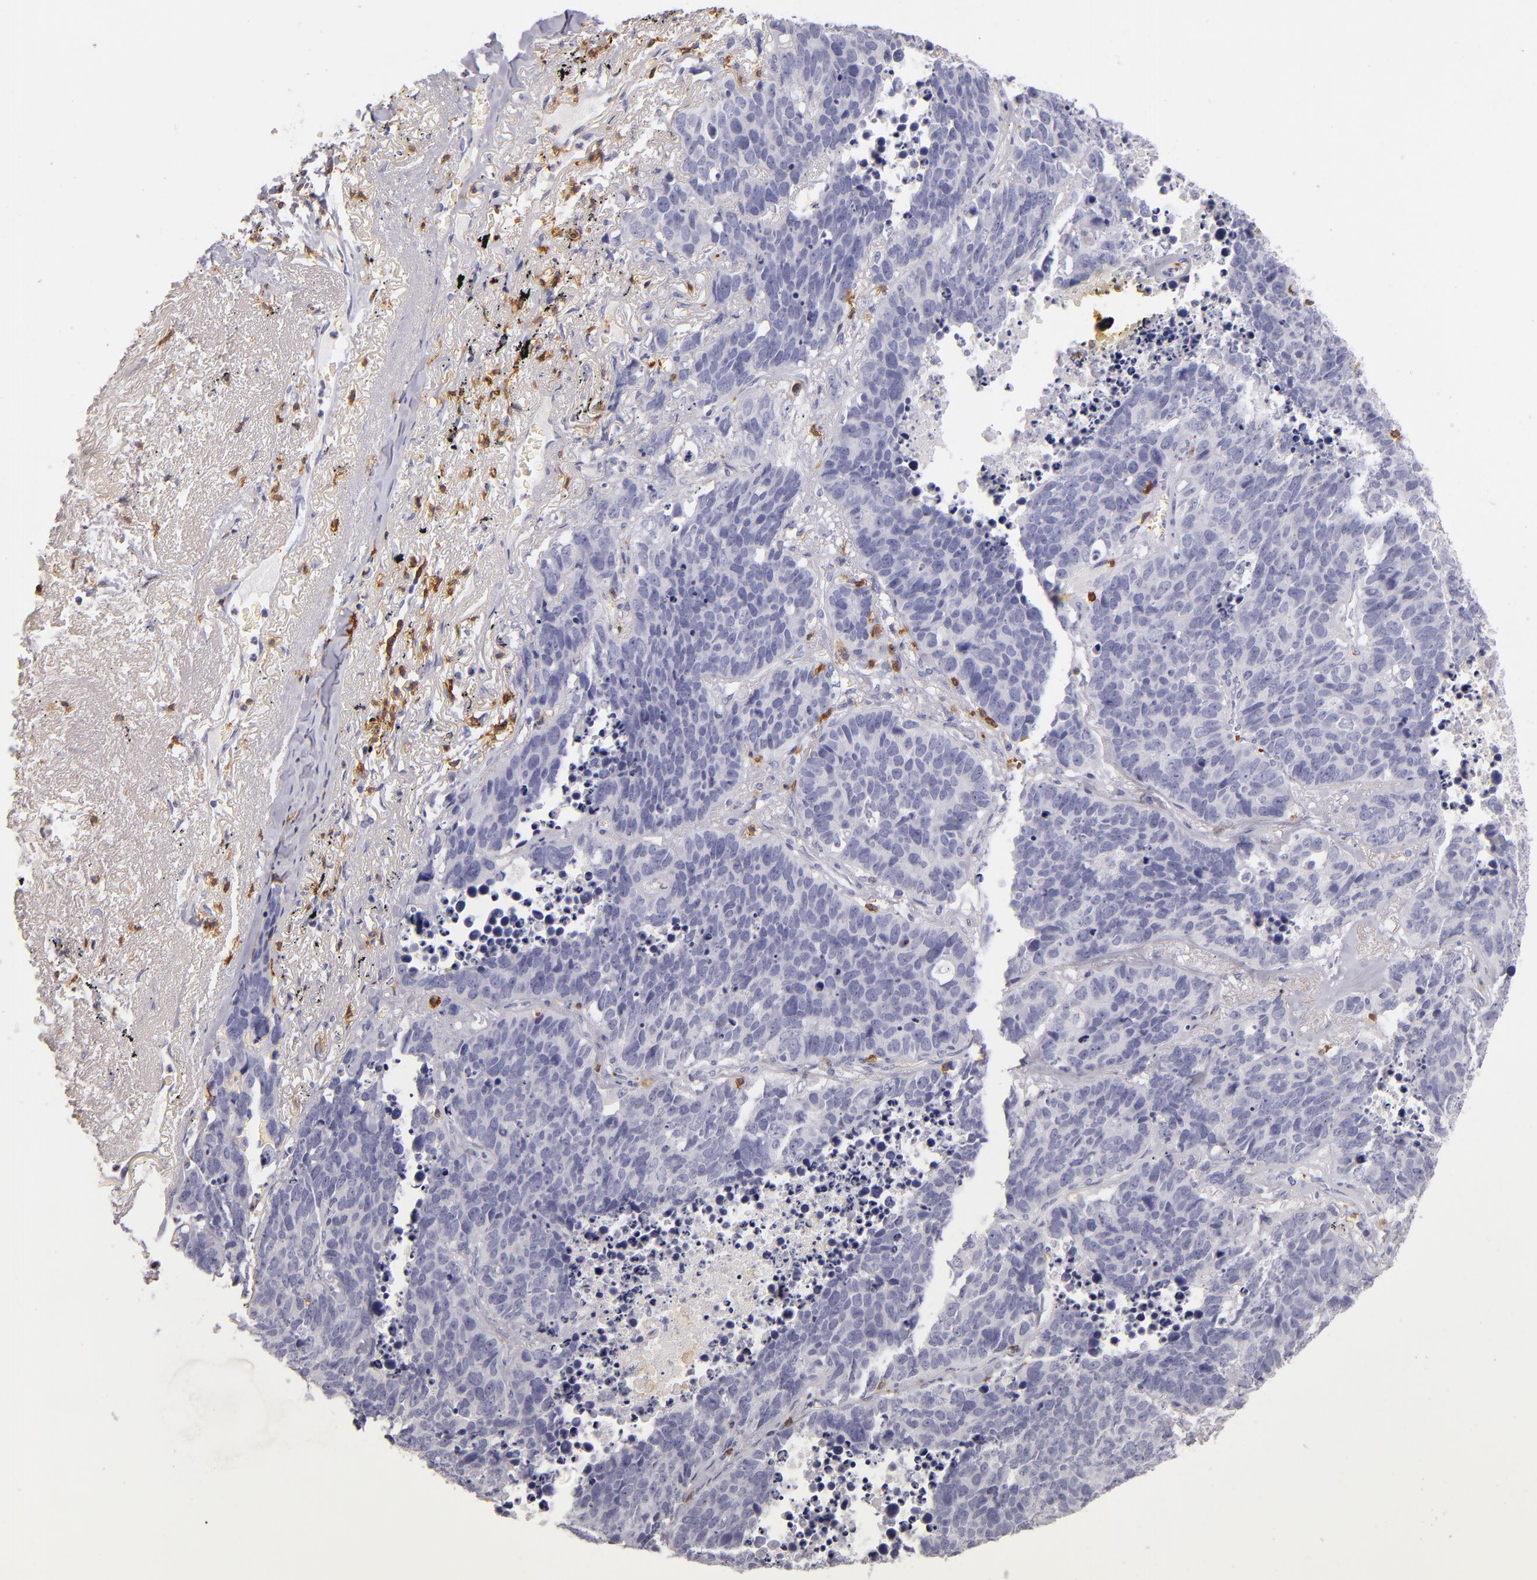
{"staining": {"intensity": "negative", "quantity": "none", "location": "none"}, "tissue": "lung cancer", "cell_type": "Tumor cells", "image_type": "cancer", "snomed": [{"axis": "morphology", "description": "Carcinoid, malignant, NOS"}, {"axis": "topography", "description": "Lung"}], "caption": "DAB (3,3'-diaminobenzidine) immunohistochemical staining of human malignant carcinoid (lung) displays no significant expression in tumor cells. (IHC, brightfield microscopy, high magnification).", "gene": "LAT", "patient": {"sex": "male", "age": 60}}